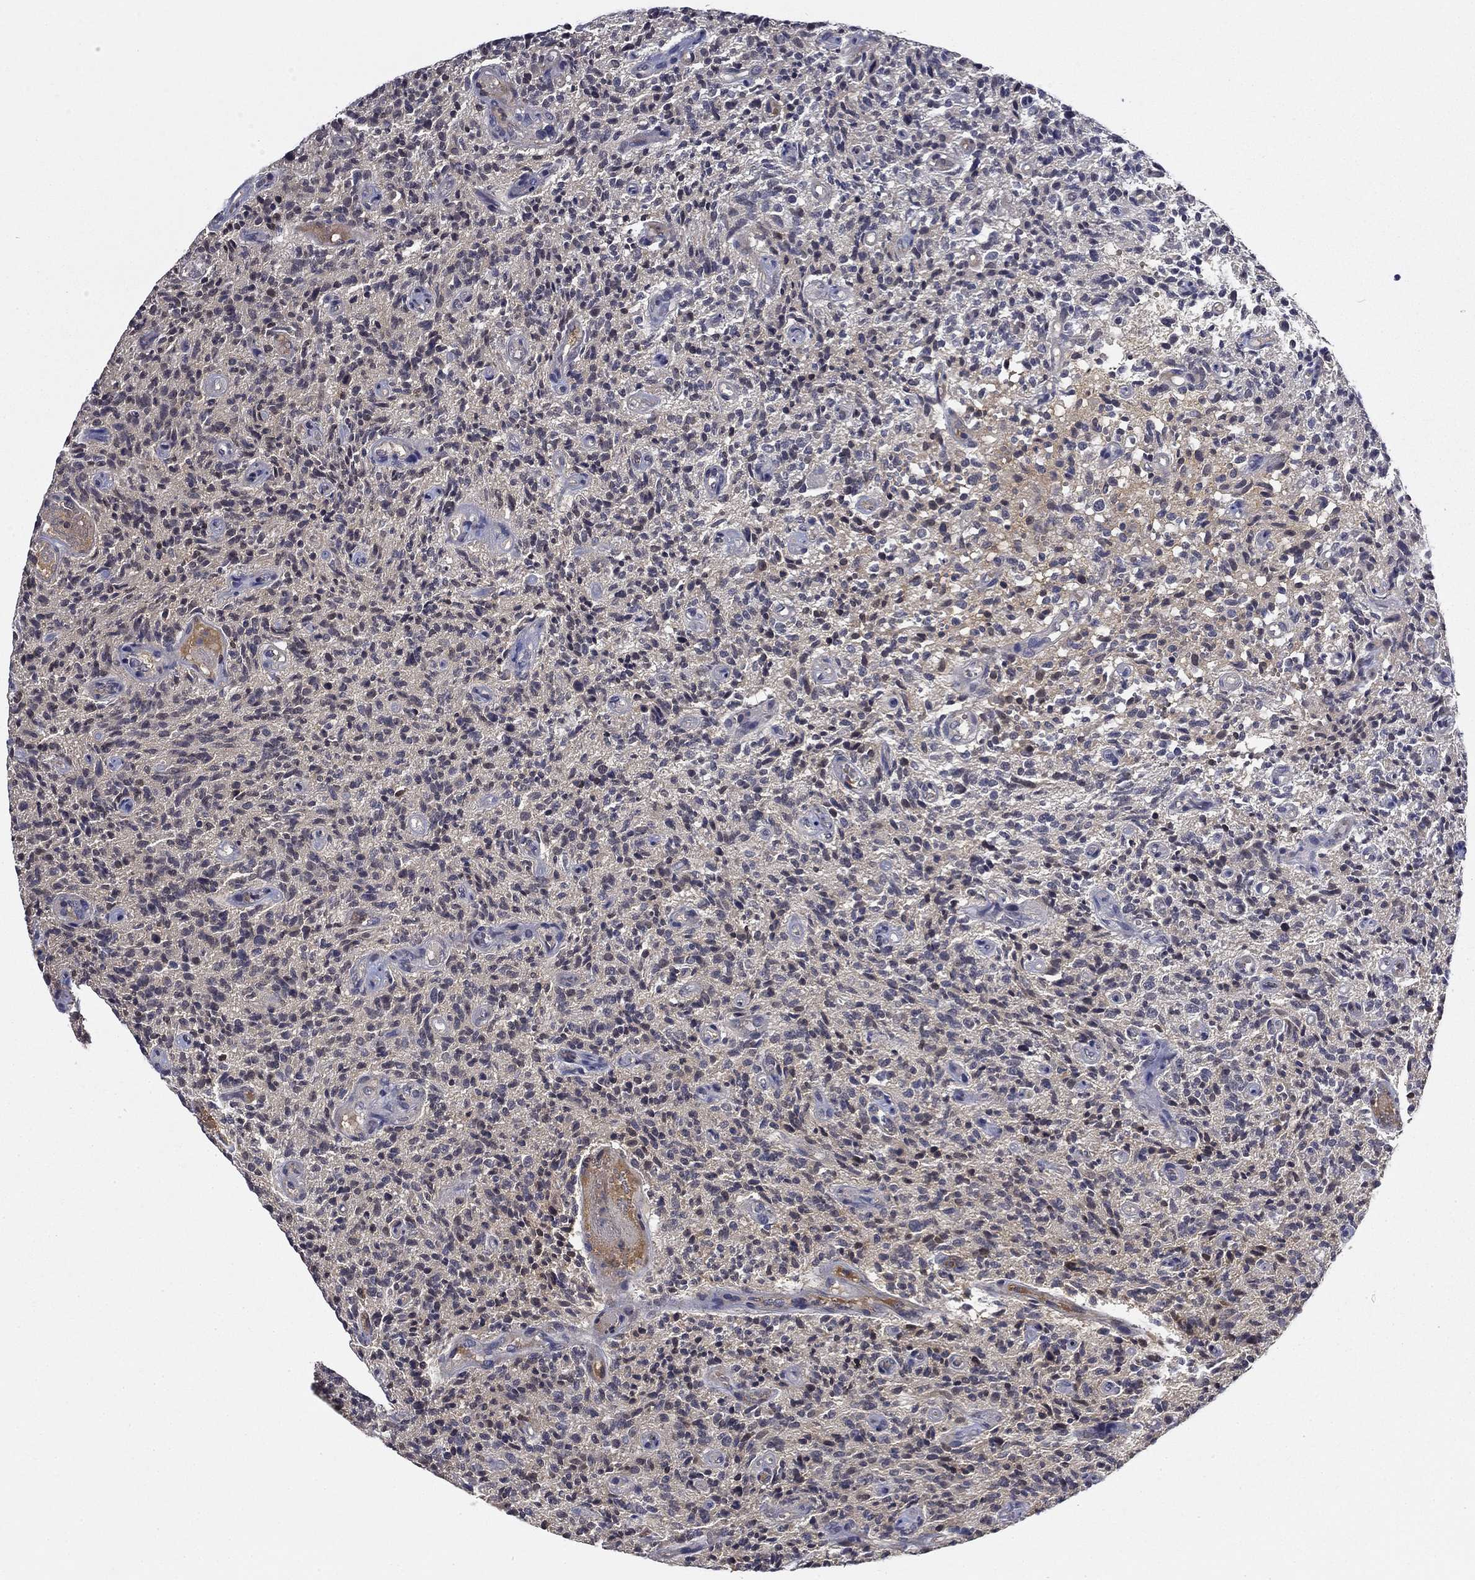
{"staining": {"intensity": "negative", "quantity": "none", "location": "none"}, "tissue": "glioma", "cell_type": "Tumor cells", "image_type": "cancer", "snomed": [{"axis": "morphology", "description": "Glioma, malignant, High grade"}, {"axis": "topography", "description": "Brain"}], "caption": "High power microscopy histopathology image of an immunohistochemistry (IHC) photomicrograph of malignant high-grade glioma, revealing no significant positivity in tumor cells. Brightfield microscopy of immunohistochemistry (IHC) stained with DAB (brown) and hematoxylin (blue), captured at high magnification.", "gene": "DDTL", "patient": {"sex": "male", "age": 64}}